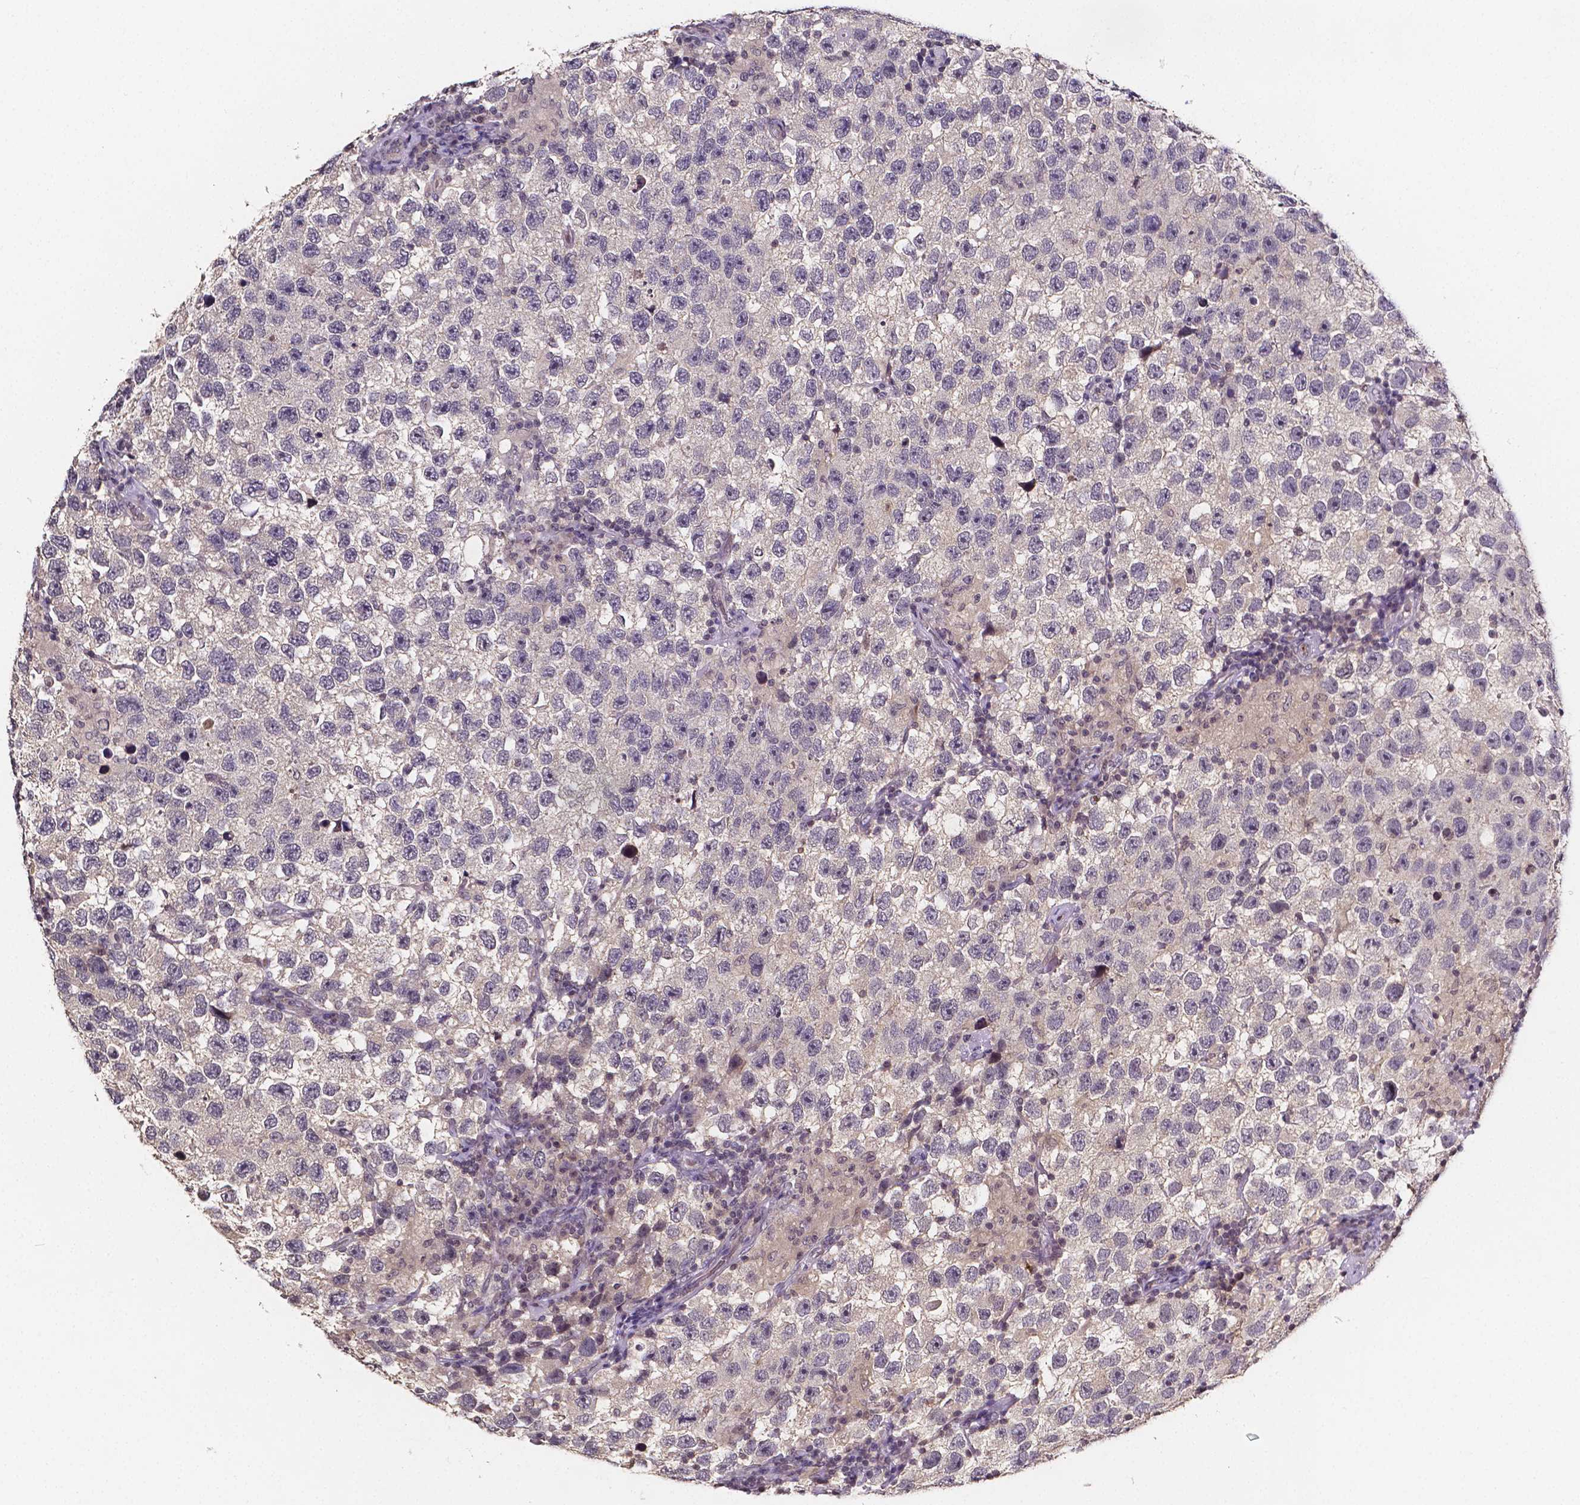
{"staining": {"intensity": "negative", "quantity": "none", "location": "none"}, "tissue": "testis cancer", "cell_type": "Tumor cells", "image_type": "cancer", "snomed": [{"axis": "morphology", "description": "Seminoma, NOS"}, {"axis": "topography", "description": "Testis"}], "caption": "An immunohistochemistry photomicrograph of testis cancer is shown. There is no staining in tumor cells of testis cancer.", "gene": "NRGN", "patient": {"sex": "male", "age": 26}}